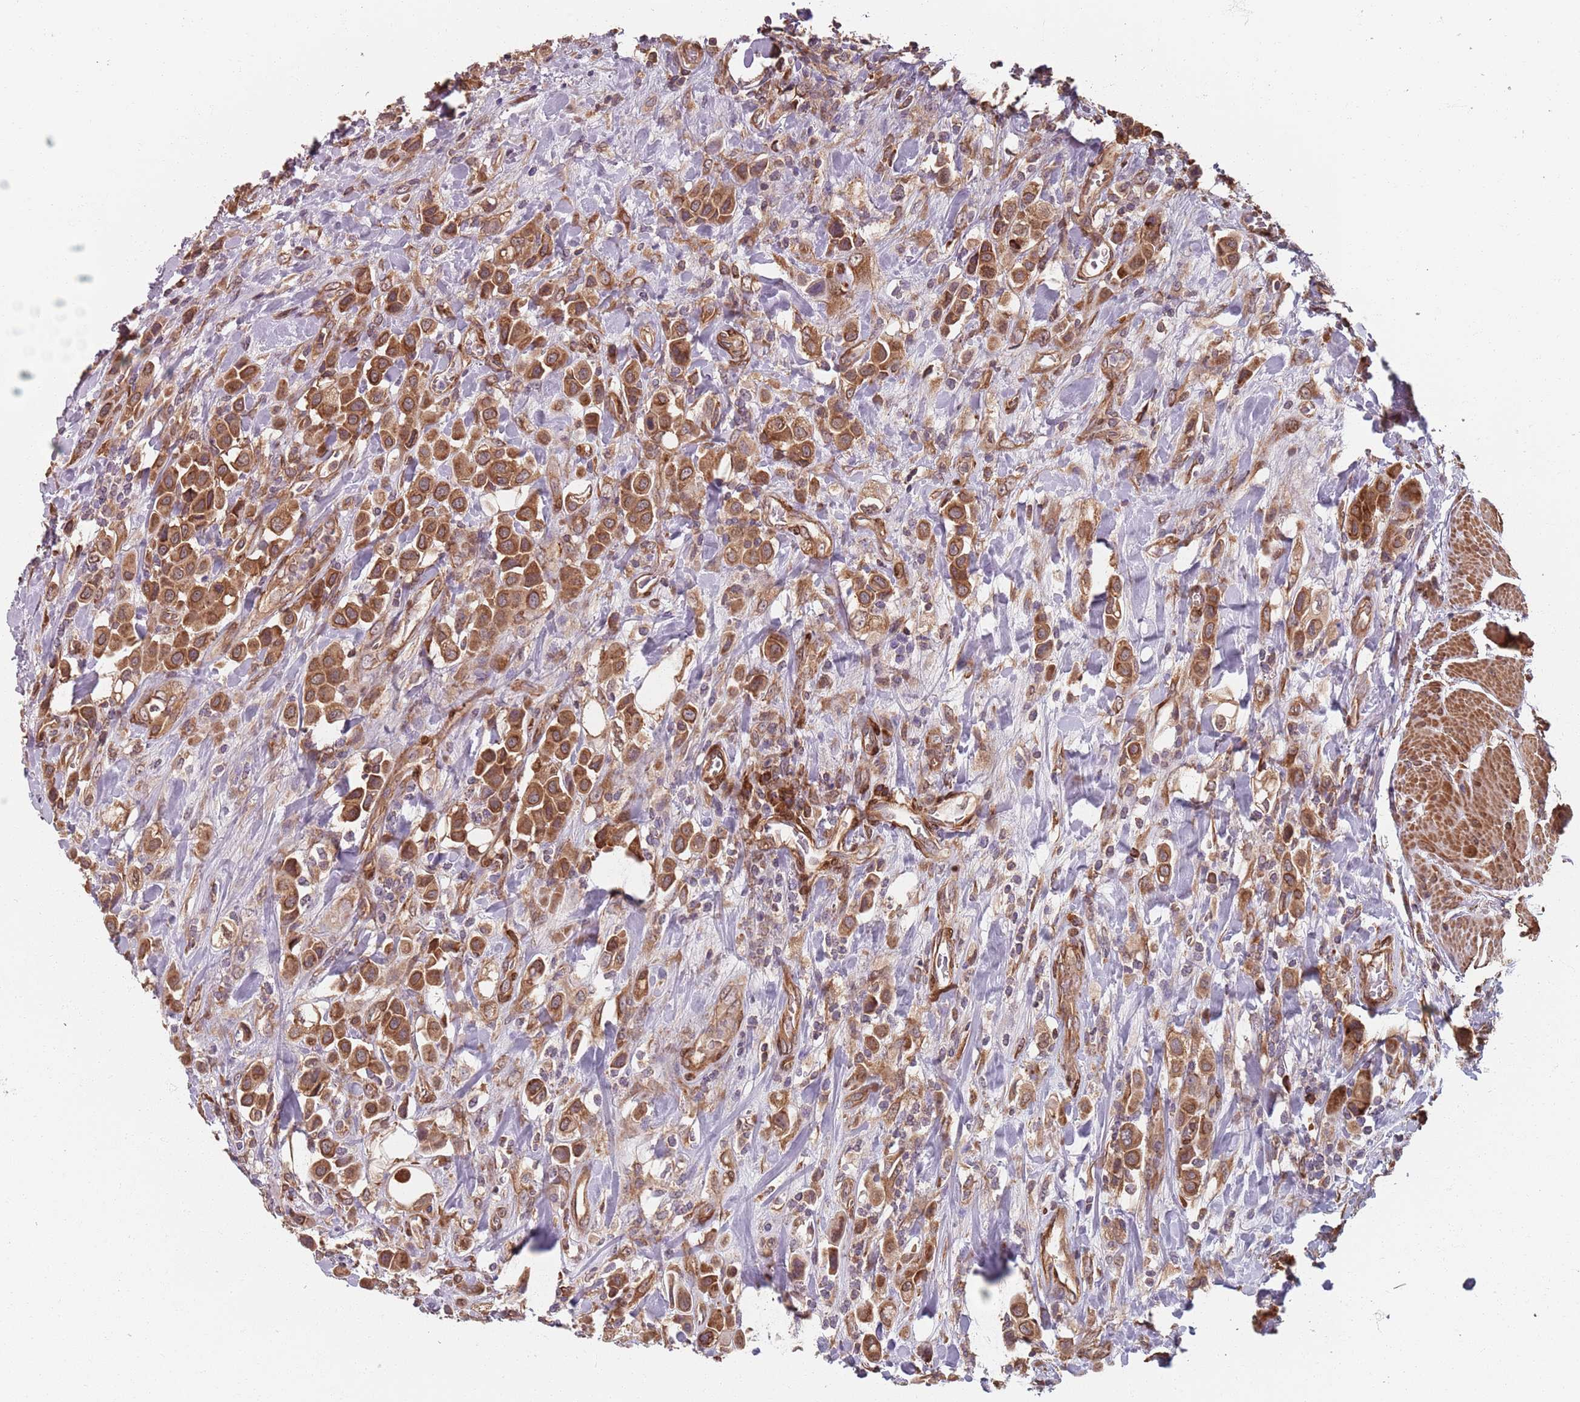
{"staining": {"intensity": "strong", "quantity": ">75%", "location": "cytoplasmic/membranous"}, "tissue": "urothelial cancer", "cell_type": "Tumor cells", "image_type": "cancer", "snomed": [{"axis": "morphology", "description": "Urothelial carcinoma, High grade"}, {"axis": "topography", "description": "Urinary bladder"}], "caption": "High-grade urothelial carcinoma was stained to show a protein in brown. There is high levels of strong cytoplasmic/membranous positivity in approximately >75% of tumor cells.", "gene": "NOTCH3", "patient": {"sex": "male", "age": 50}}